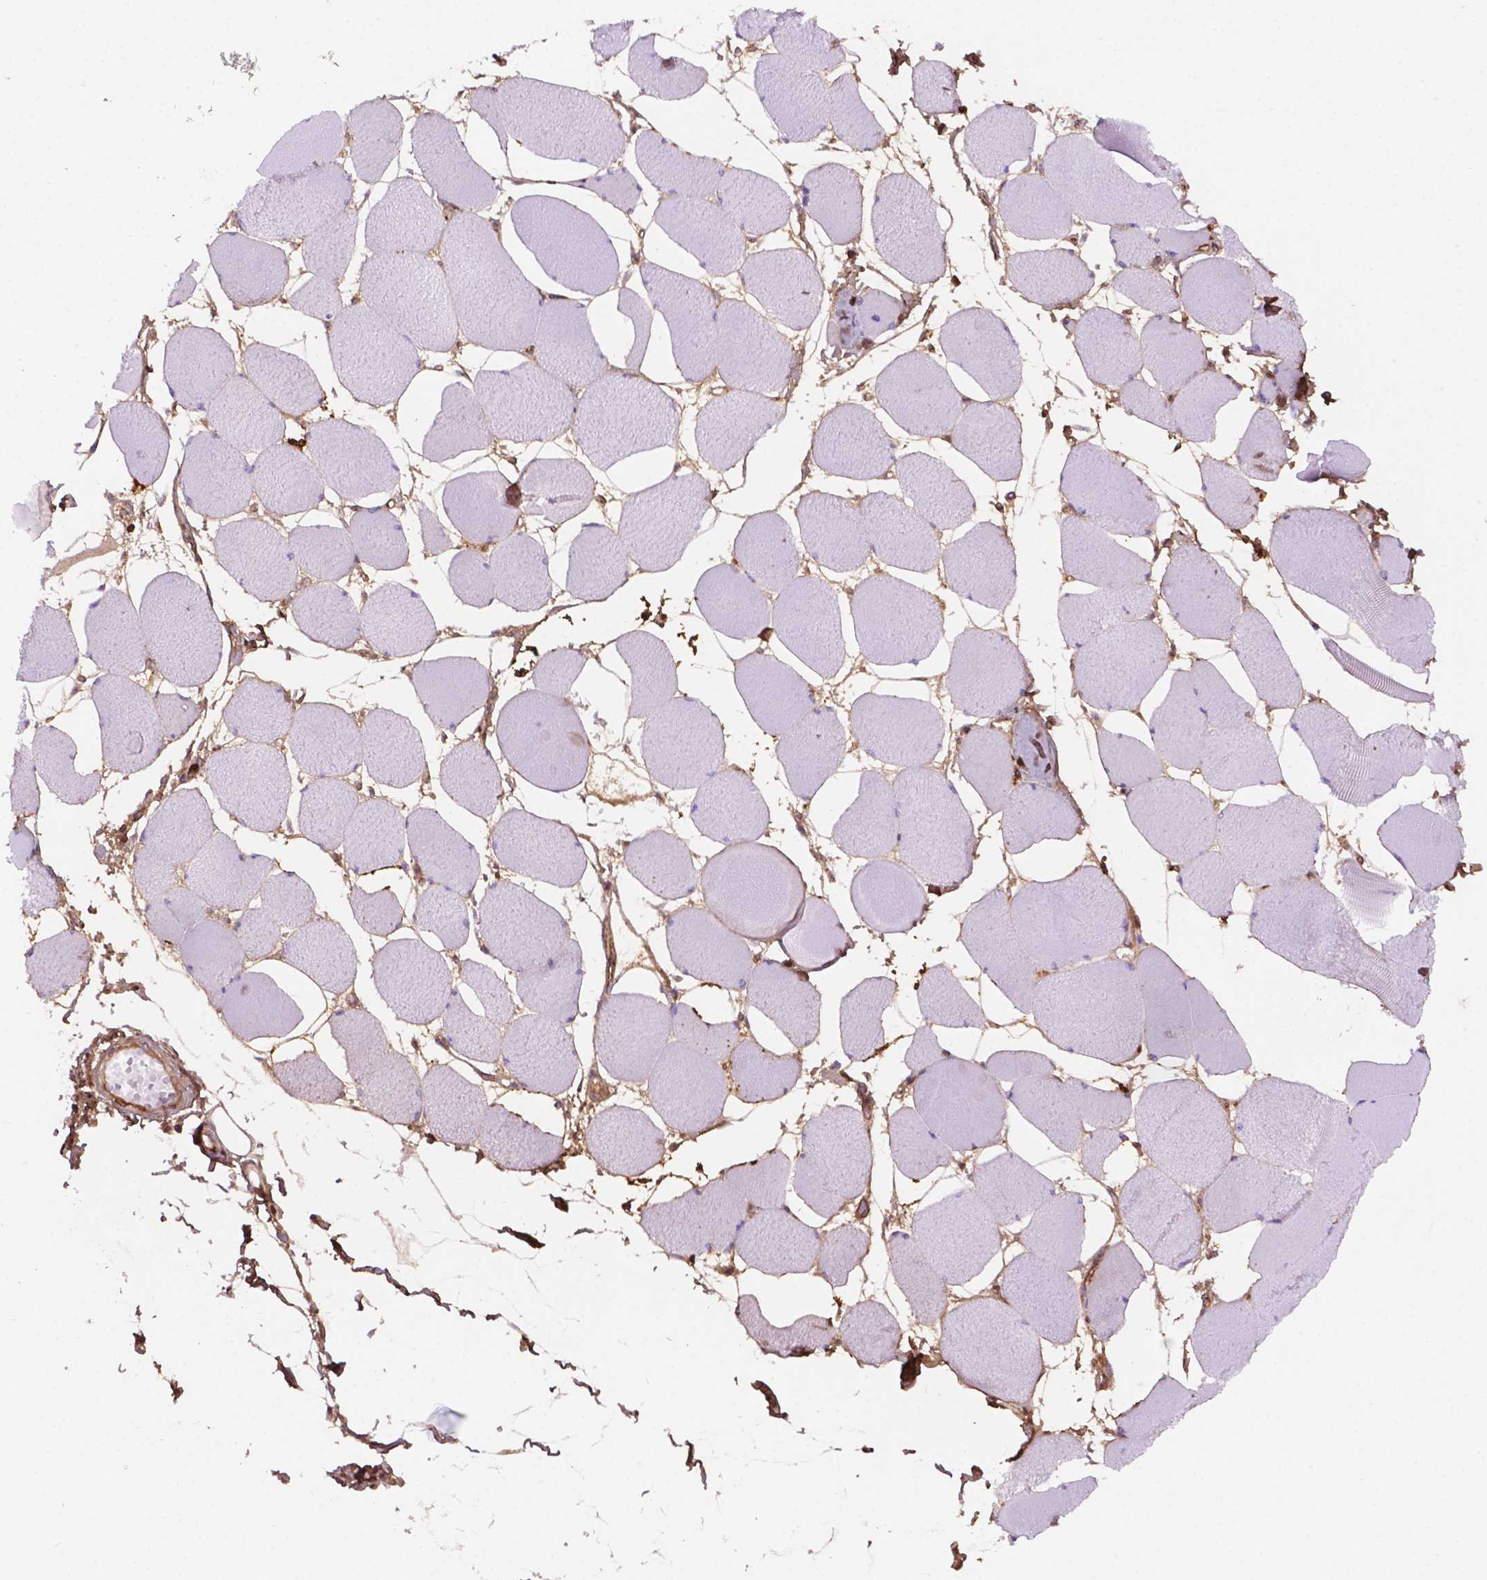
{"staining": {"intensity": "negative", "quantity": "none", "location": "none"}, "tissue": "skeletal muscle", "cell_type": "Myocytes", "image_type": "normal", "snomed": [{"axis": "morphology", "description": "Normal tissue, NOS"}, {"axis": "topography", "description": "Skeletal muscle"}], "caption": "Benign skeletal muscle was stained to show a protein in brown. There is no significant staining in myocytes. The staining is performed using DAB (3,3'-diaminobenzidine) brown chromogen with nuclei counter-stained in using hematoxylin.", "gene": "DCN", "patient": {"sex": "female", "age": 75}}